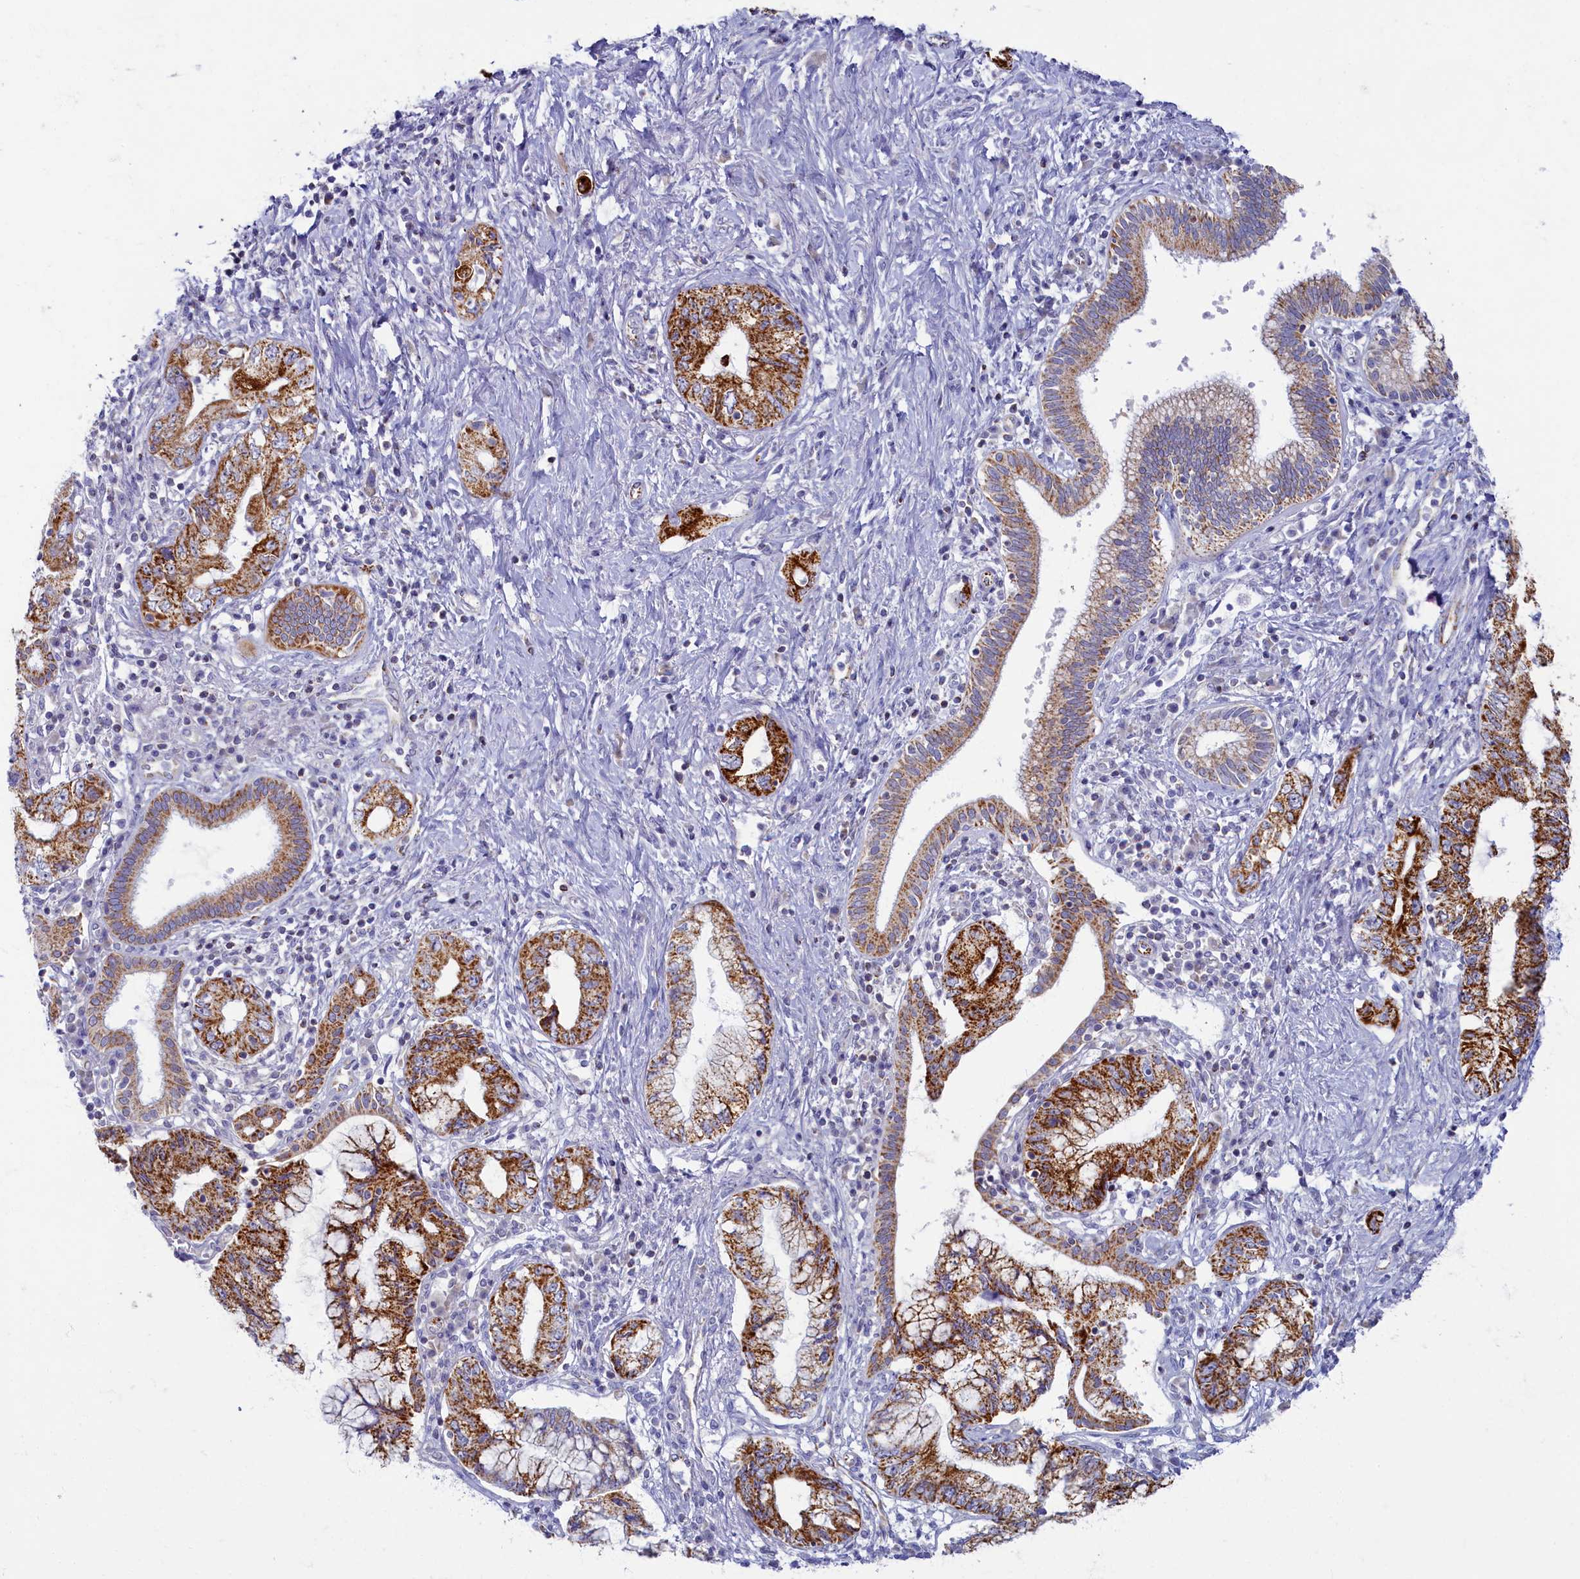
{"staining": {"intensity": "strong", "quantity": ">75%", "location": "cytoplasmic/membranous"}, "tissue": "pancreatic cancer", "cell_type": "Tumor cells", "image_type": "cancer", "snomed": [{"axis": "morphology", "description": "Adenocarcinoma, NOS"}, {"axis": "topography", "description": "Pancreas"}], "caption": "Immunohistochemistry (DAB (3,3'-diaminobenzidine)) staining of human adenocarcinoma (pancreatic) displays strong cytoplasmic/membranous protein expression in approximately >75% of tumor cells. The staining was performed using DAB, with brown indicating positive protein expression. Nuclei are stained blue with hematoxylin.", "gene": "OCIAD2", "patient": {"sex": "female", "age": 73}}